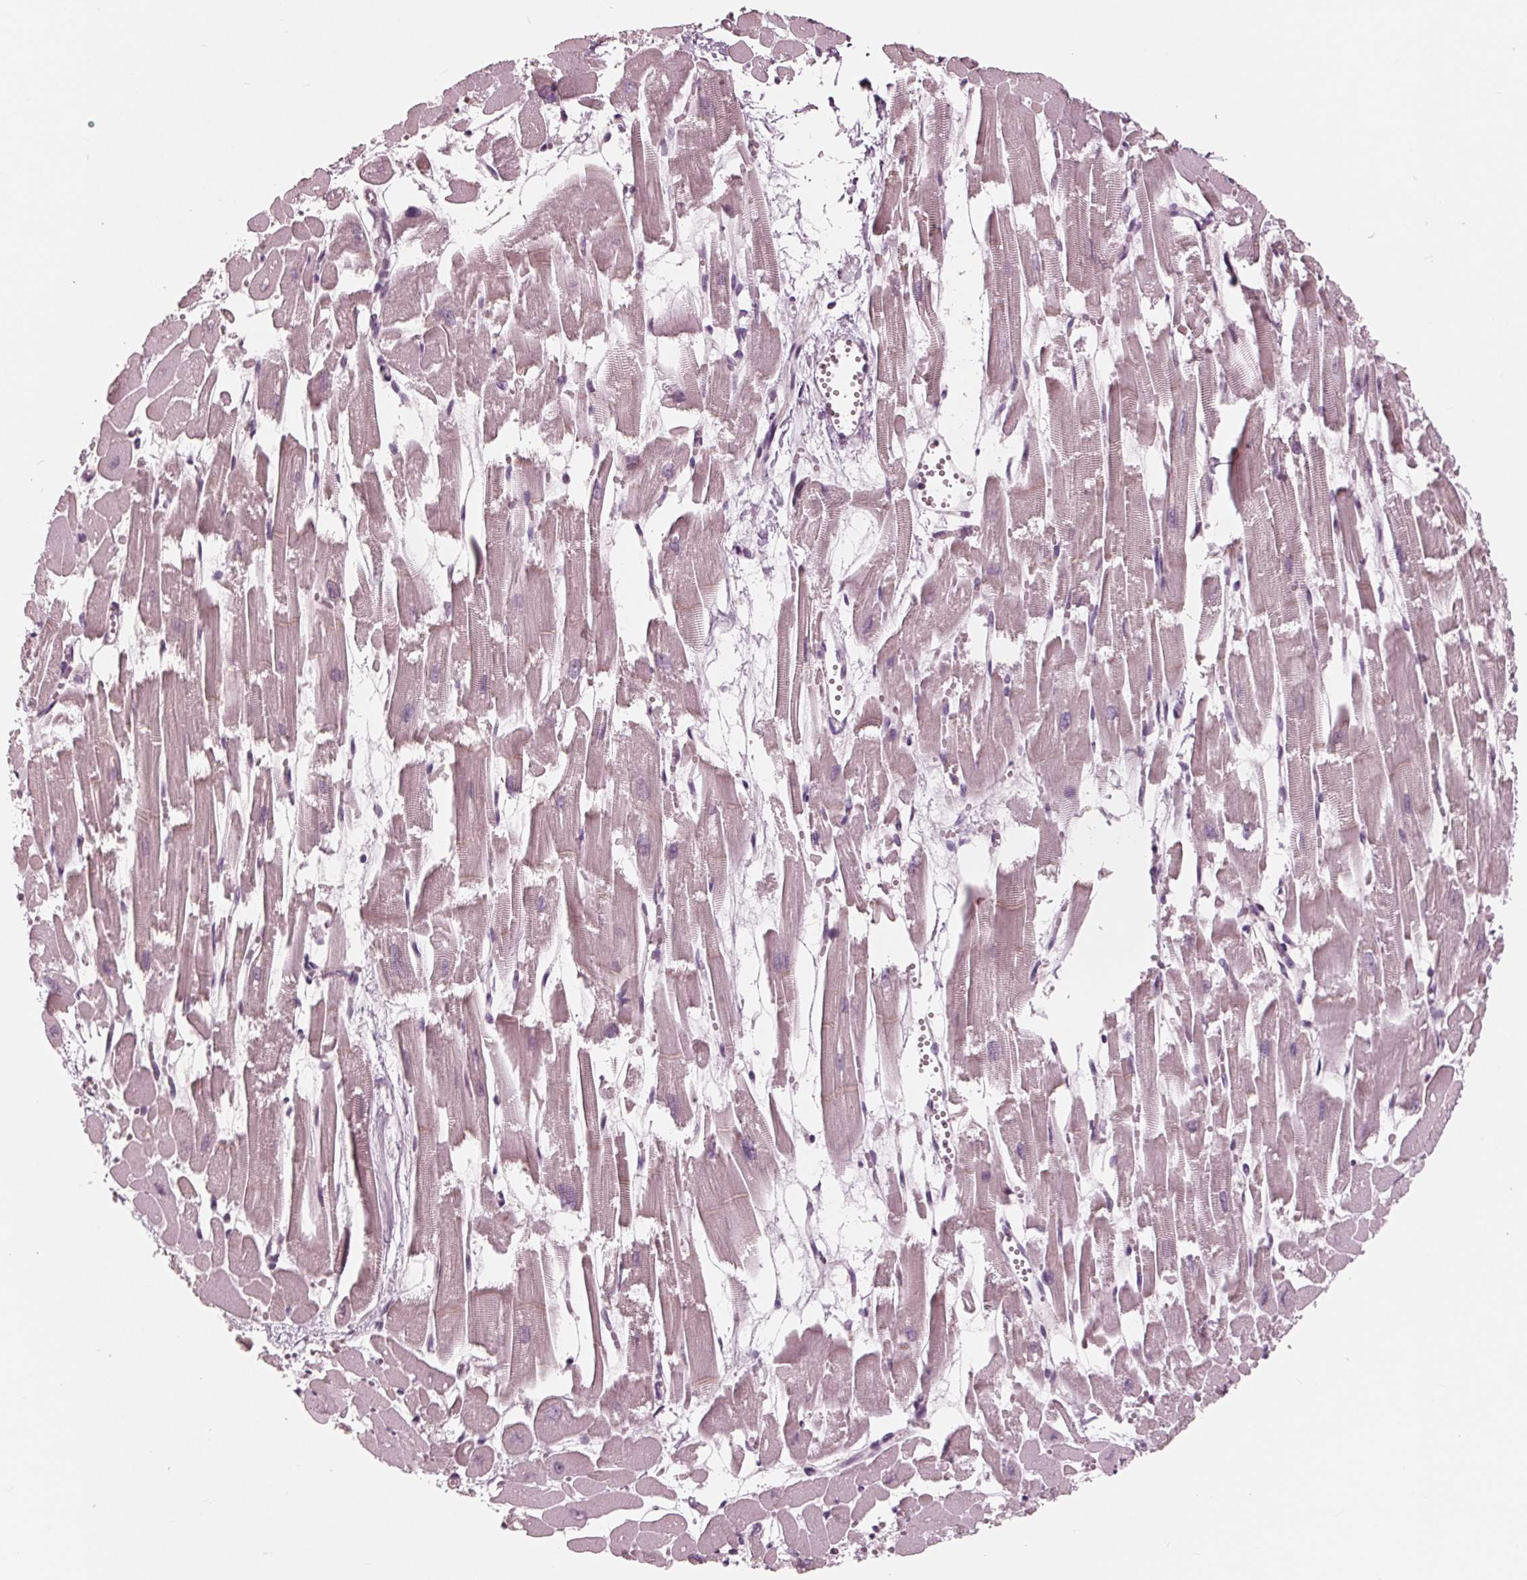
{"staining": {"intensity": "negative", "quantity": "none", "location": "none"}, "tissue": "heart muscle", "cell_type": "Cardiomyocytes", "image_type": "normal", "snomed": [{"axis": "morphology", "description": "Normal tissue, NOS"}, {"axis": "topography", "description": "Heart"}], "caption": "High magnification brightfield microscopy of normal heart muscle stained with DAB (brown) and counterstained with hematoxylin (blue): cardiomyocytes show no significant expression.", "gene": "ING3", "patient": {"sex": "female", "age": 52}}